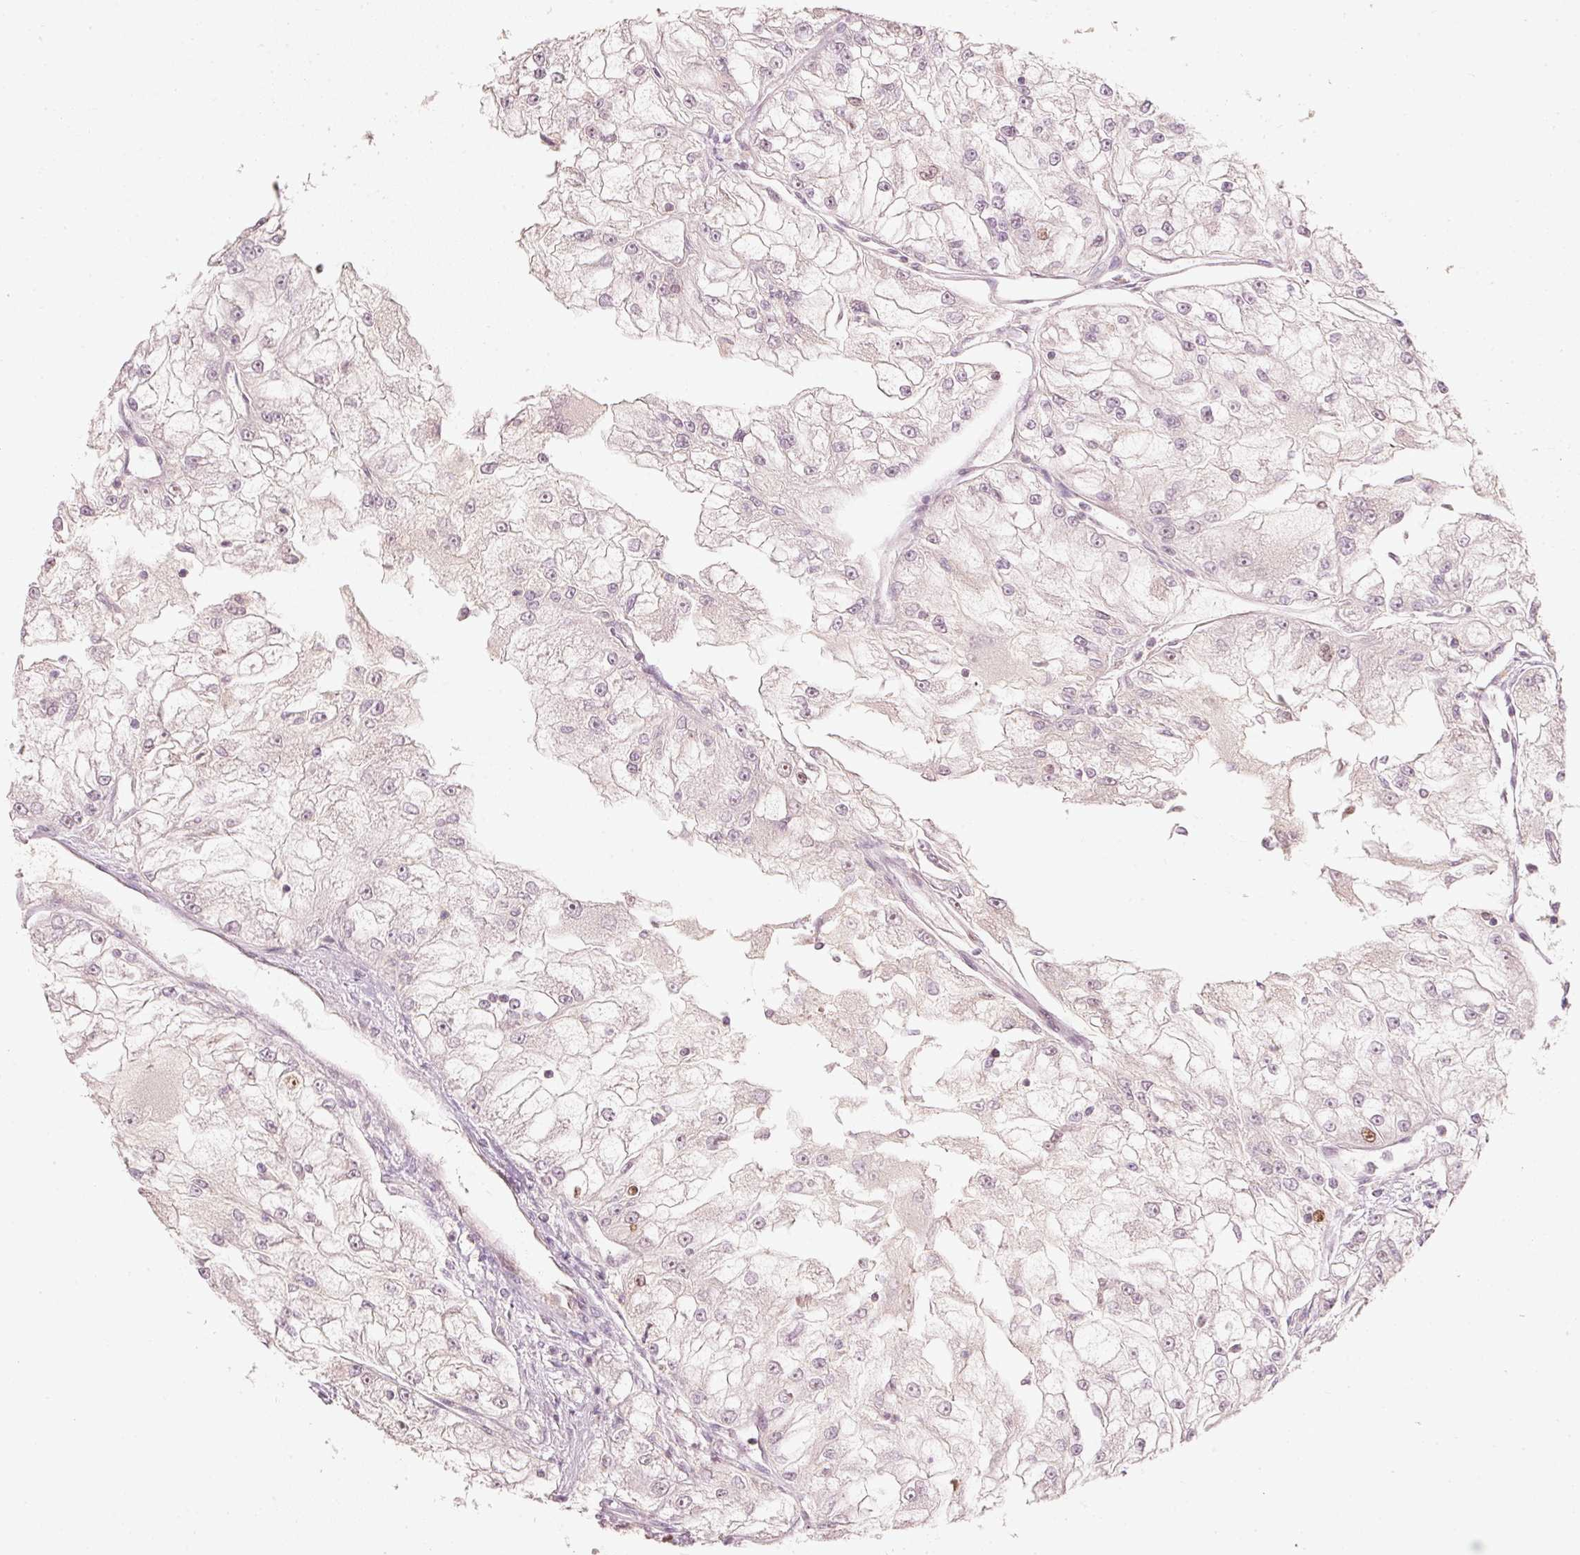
{"staining": {"intensity": "moderate", "quantity": "<25%", "location": "nuclear"}, "tissue": "renal cancer", "cell_type": "Tumor cells", "image_type": "cancer", "snomed": [{"axis": "morphology", "description": "Adenocarcinoma, NOS"}, {"axis": "topography", "description": "Kidney"}], "caption": "This histopathology image shows renal adenocarcinoma stained with immunohistochemistry (IHC) to label a protein in brown. The nuclear of tumor cells show moderate positivity for the protein. Nuclei are counter-stained blue.", "gene": "TREX2", "patient": {"sex": "female", "age": 72}}